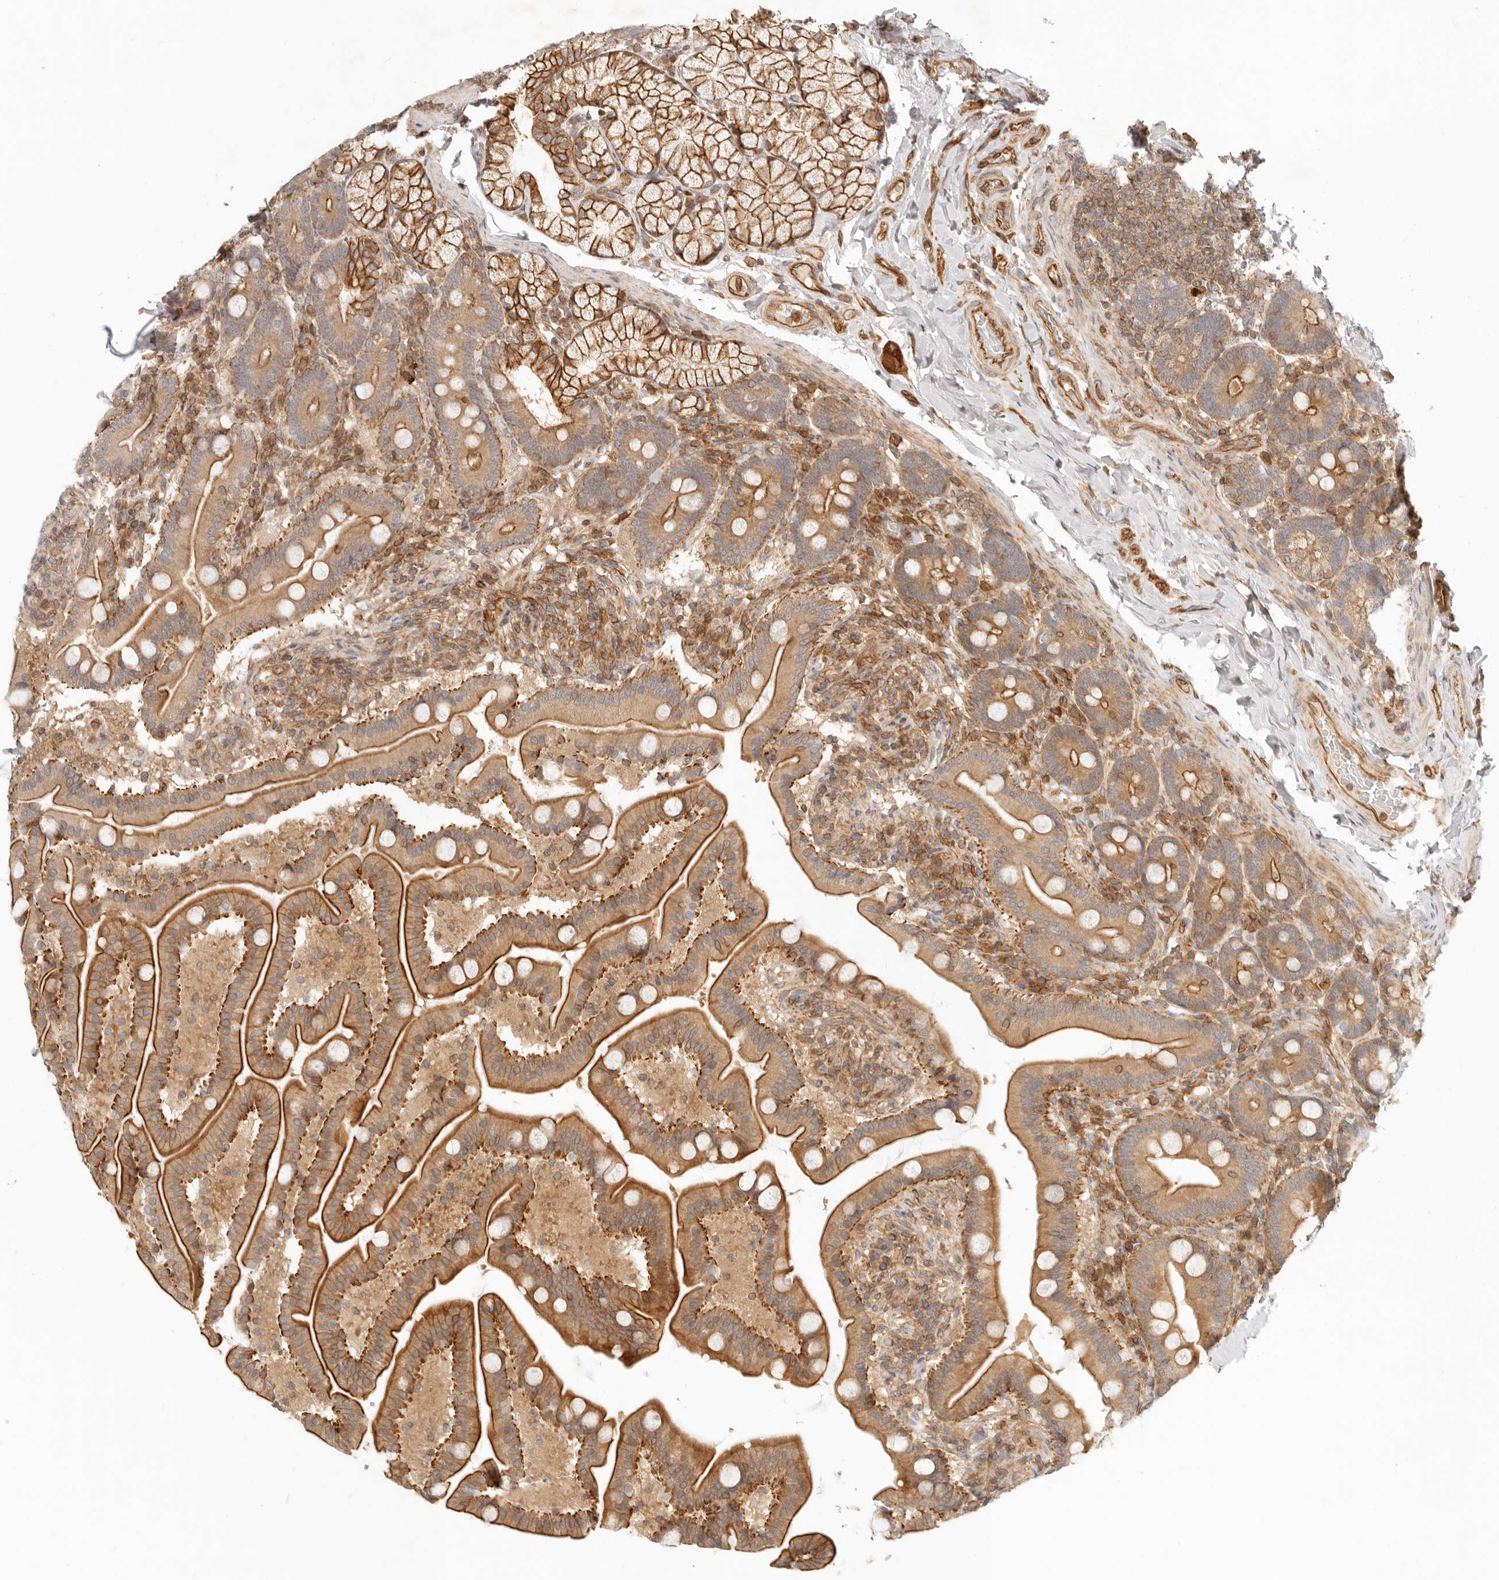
{"staining": {"intensity": "moderate", "quantity": ">75%", "location": "cytoplasmic/membranous"}, "tissue": "duodenum", "cell_type": "Glandular cells", "image_type": "normal", "snomed": [{"axis": "morphology", "description": "Normal tissue, NOS"}, {"axis": "topography", "description": "Duodenum"}], "caption": "Immunohistochemical staining of benign human duodenum exhibits medium levels of moderate cytoplasmic/membranous expression in approximately >75% of glandular cells.", "gene": "UFSP1", "patient": {"sex": "male", "age": 54}}